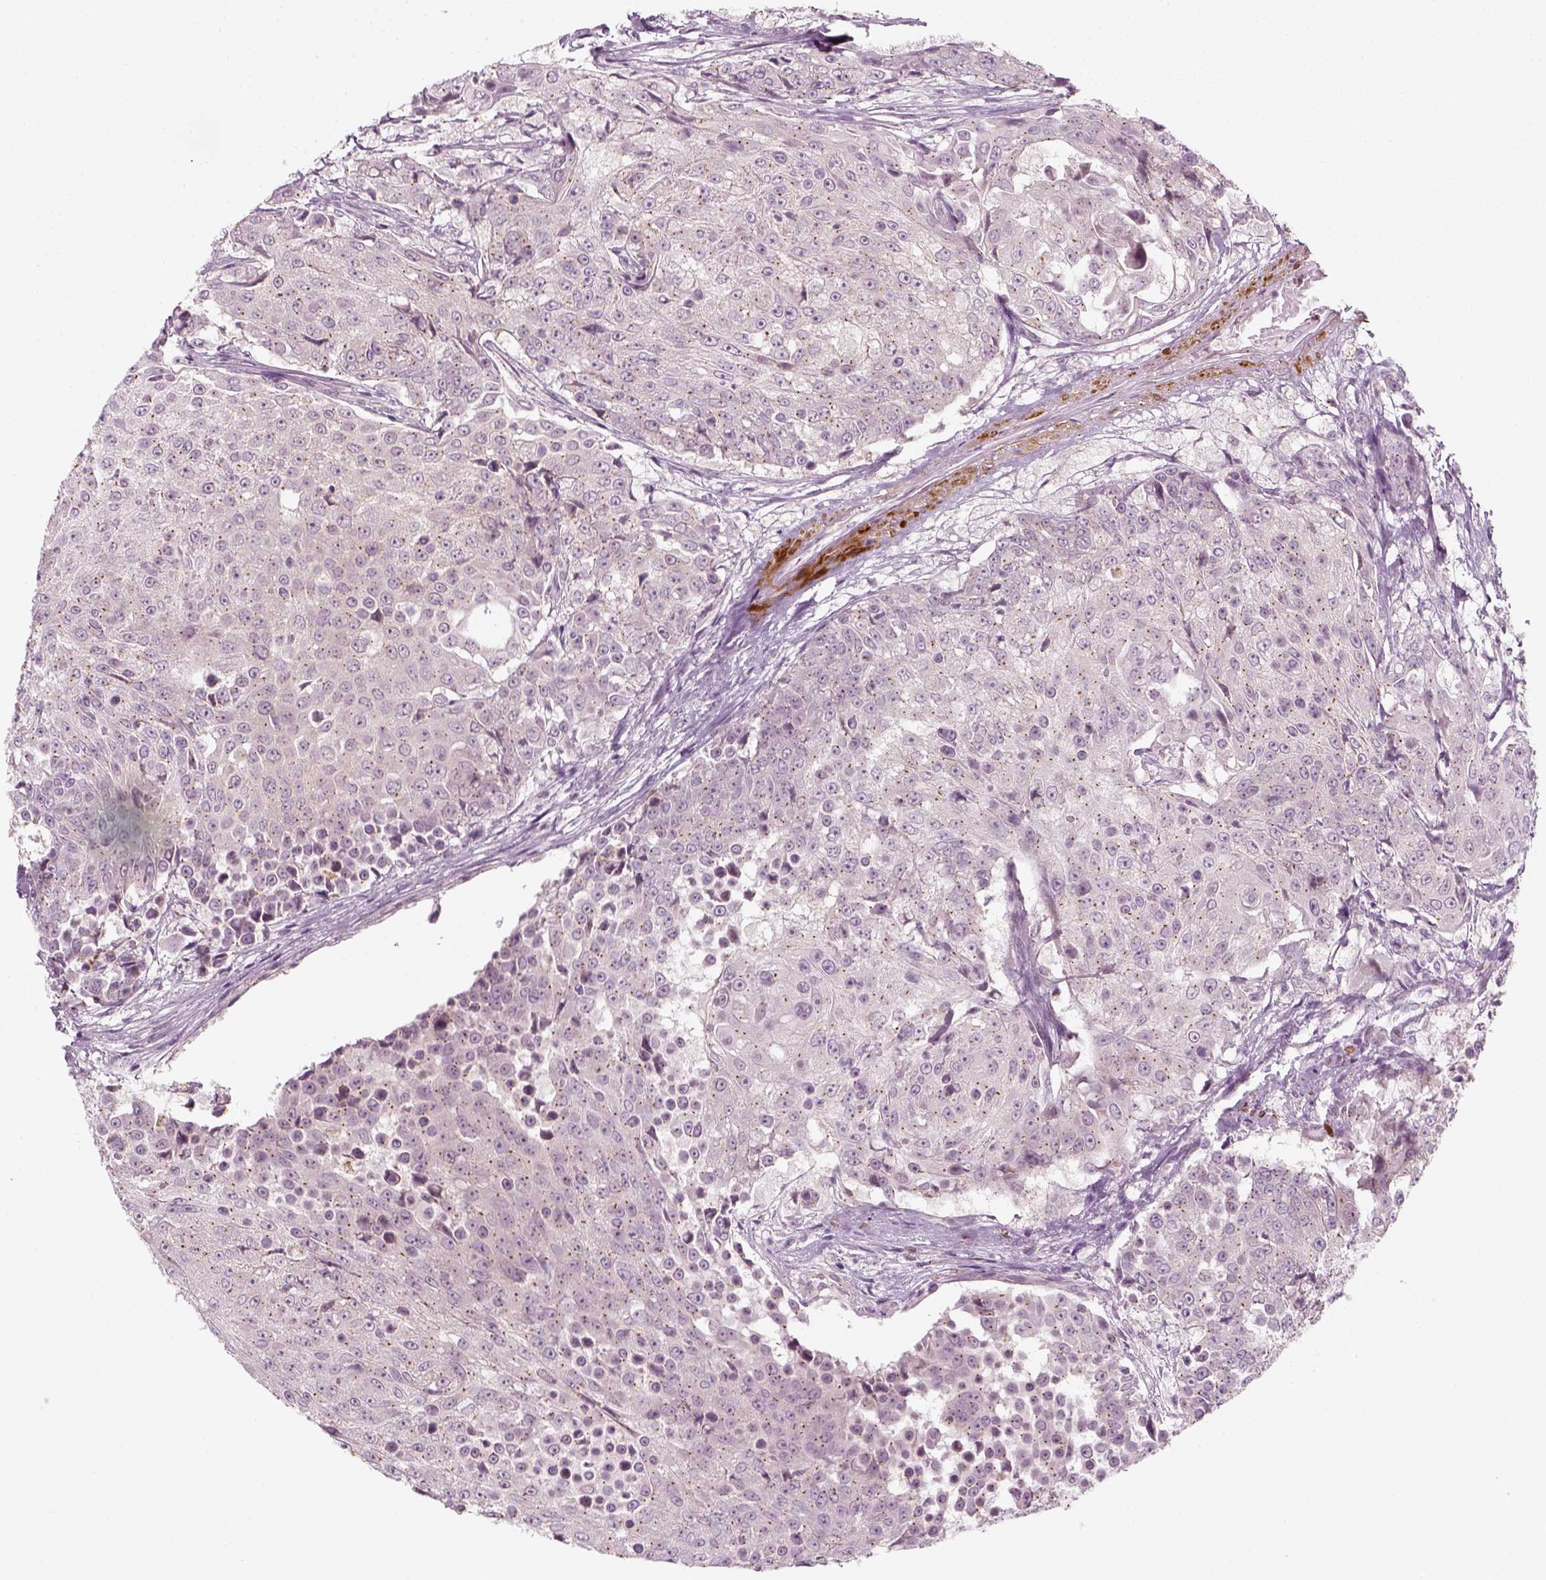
{"staining": {"intensity": "negative", "quantity": "none", "location": "none"}, "tissue": "urothelial cancer", "cell_type": "Tumor cells", "image_type": "cancer", "snomed": [{"axis": "morphology", "description": "Urothelial carcinoma, High grade"}, {"axis": "topography", "description": "Urinary bladder"}], "caption": "Human high-grade urothelial carcinoma stained for a protein using immunohistochemistry (IHC) exhibits no staining in tumor cells.", "gene": "MLIP", "patient": {"sex": "female", "age": 63}}